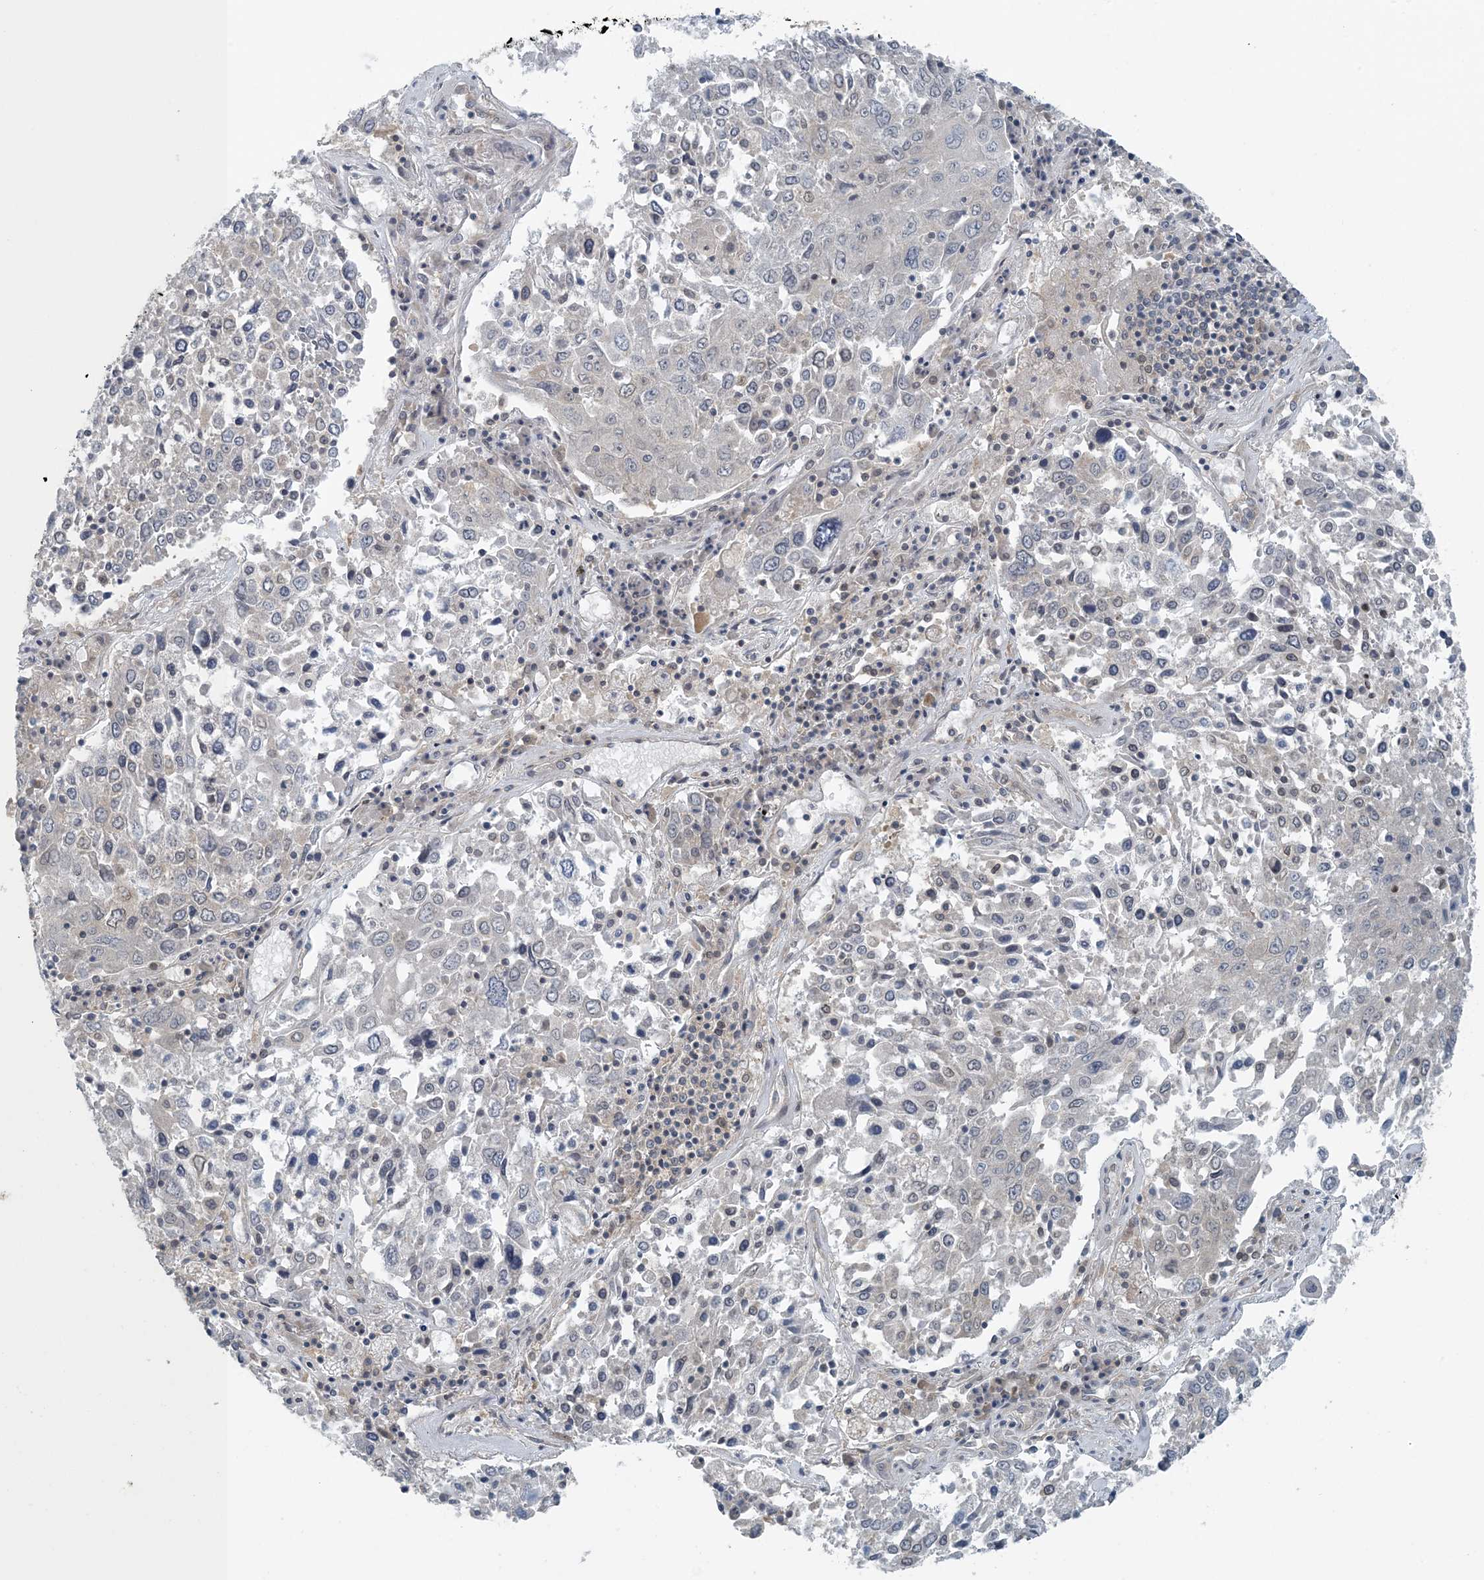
{"staining": {"intensity": "negative", "quantity": "none", "location": "none"}, "tissue": "lung cancer", "cell_type": "Tumor cells", "image_type": "cancer", "snomed": [{"axis": "morphology", "description": "Squamous cell carcinoma, NOS"}, {"axis": "topography", "description": "Lung"}], "caption": "The IHC image has no significant positivity in tumor cells of lung cancer (squamous cell carcinoma) tissue.", "gene": "HIKESHI", "patient": {"sex": "male", "age": 65}}